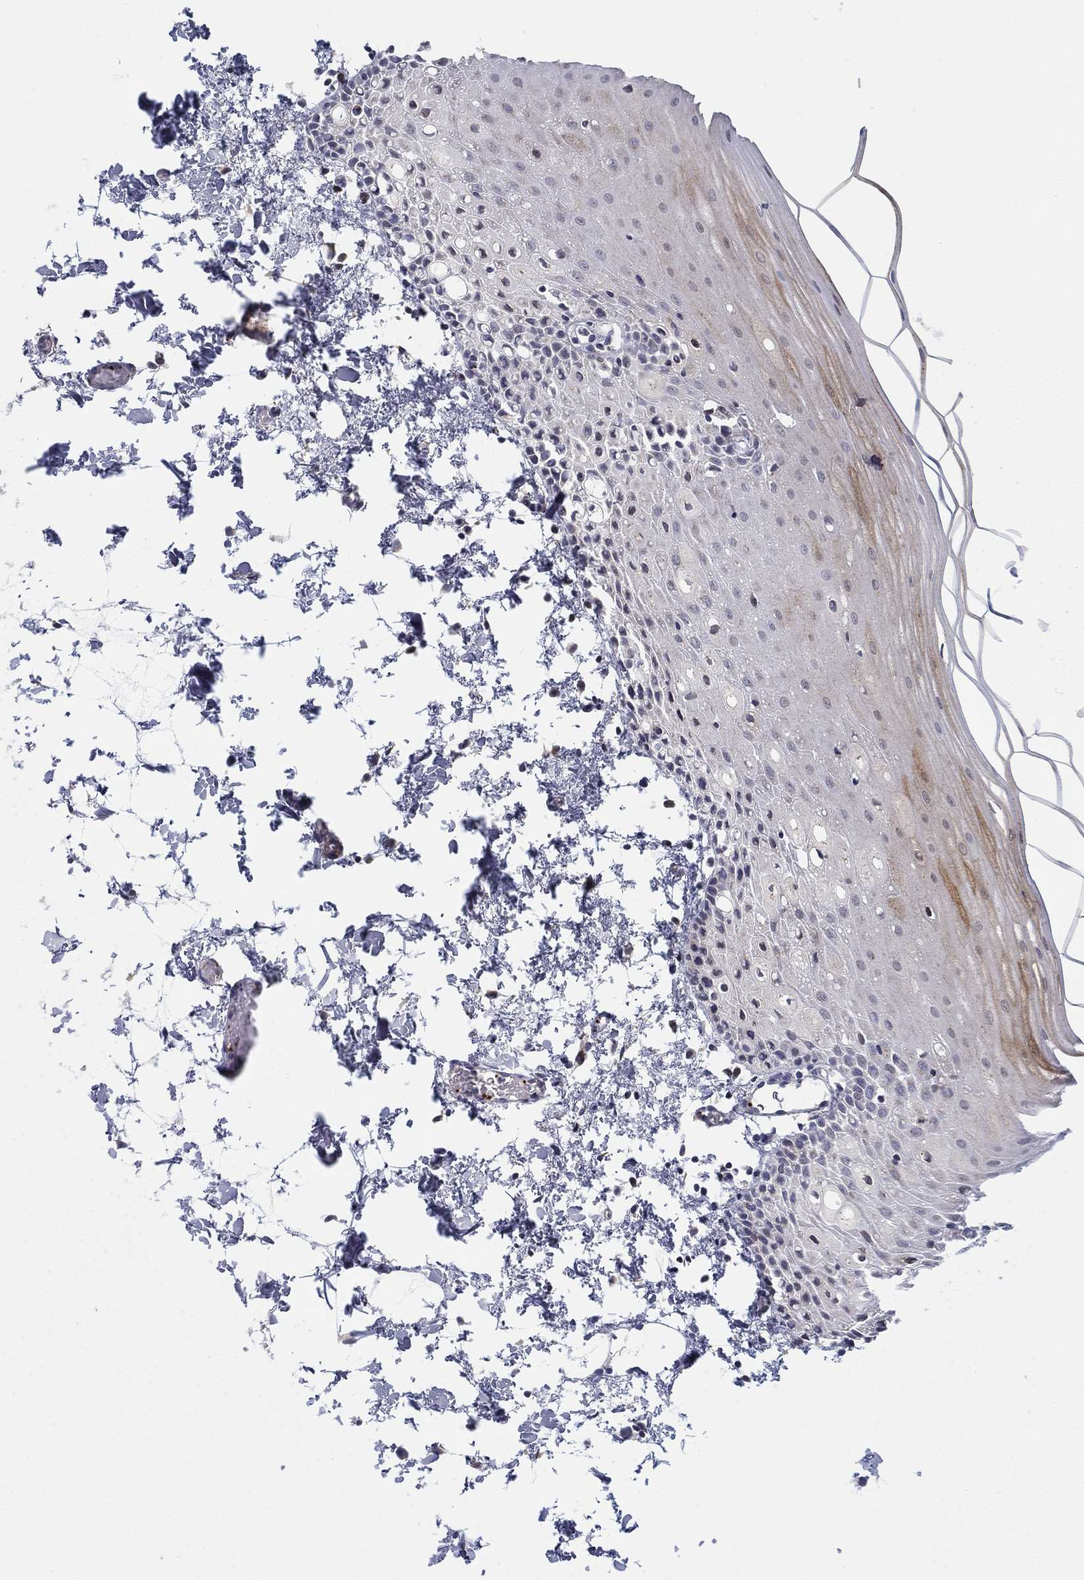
{"staining": {"intensity": "moderate", "quantity": "<25%", "location": "cytoplasmic/membranous"}, "tissue": "oral mucosa", "cell_type": "Squamous epithelial cells", "image_type": "normal", "snomed": [{"axis": "morphology", "description": "Normal tissue, NOS"}, {"axis": "topography", "description": "Oral tissue"}], "caption": "Protein staining shows moderate cytoplasmic/membranous staining in about <25% of squamous epithelial cells in unremarkable oral mucosa. The staining was performed using DAB (3,3'-diaminobenzidine), with brown indicating positive protein expression. Nuclei are stained blue with hematoxylin.", "gene": "ALOX12", "patient": {"sex": "male", "age": 81}}